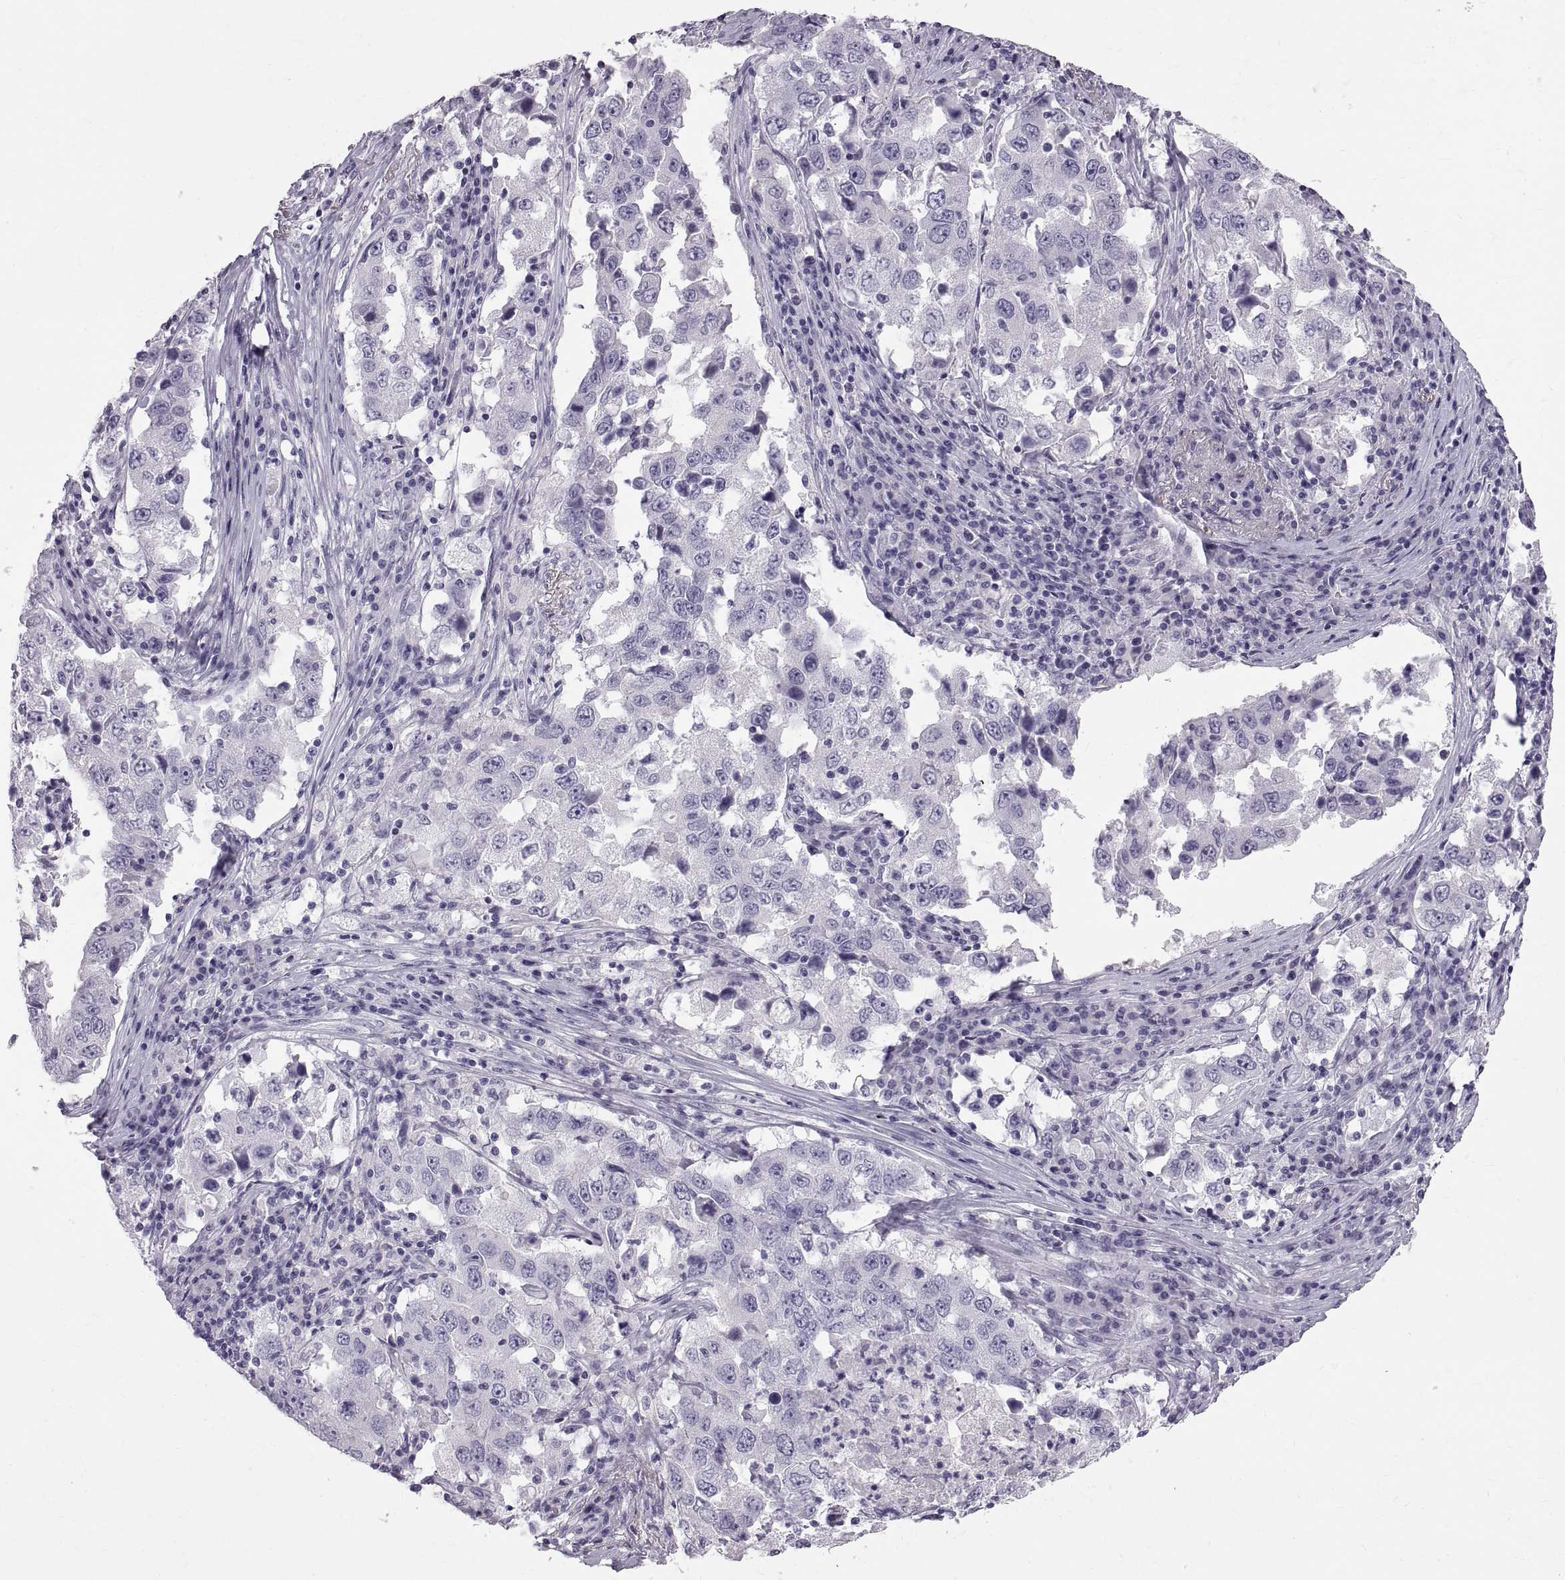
{"staining": {"intensity": "negative", "quantity": "none", "location": "none"}, "tissue": "lung cancer", "cell_type": "Tumor cells", "image_type": "cancer", "snomed": [{"axis": "morphology", "description": "Adenocarcinoma, NOS"}, {"axis": "topography", "description": "Lung"}], "caption": "Tumor cells show no significant protein staining in adenocarcinoma (lung).", "gene": "WFDC8", "patient": {"sex": "male", "age": 73}}